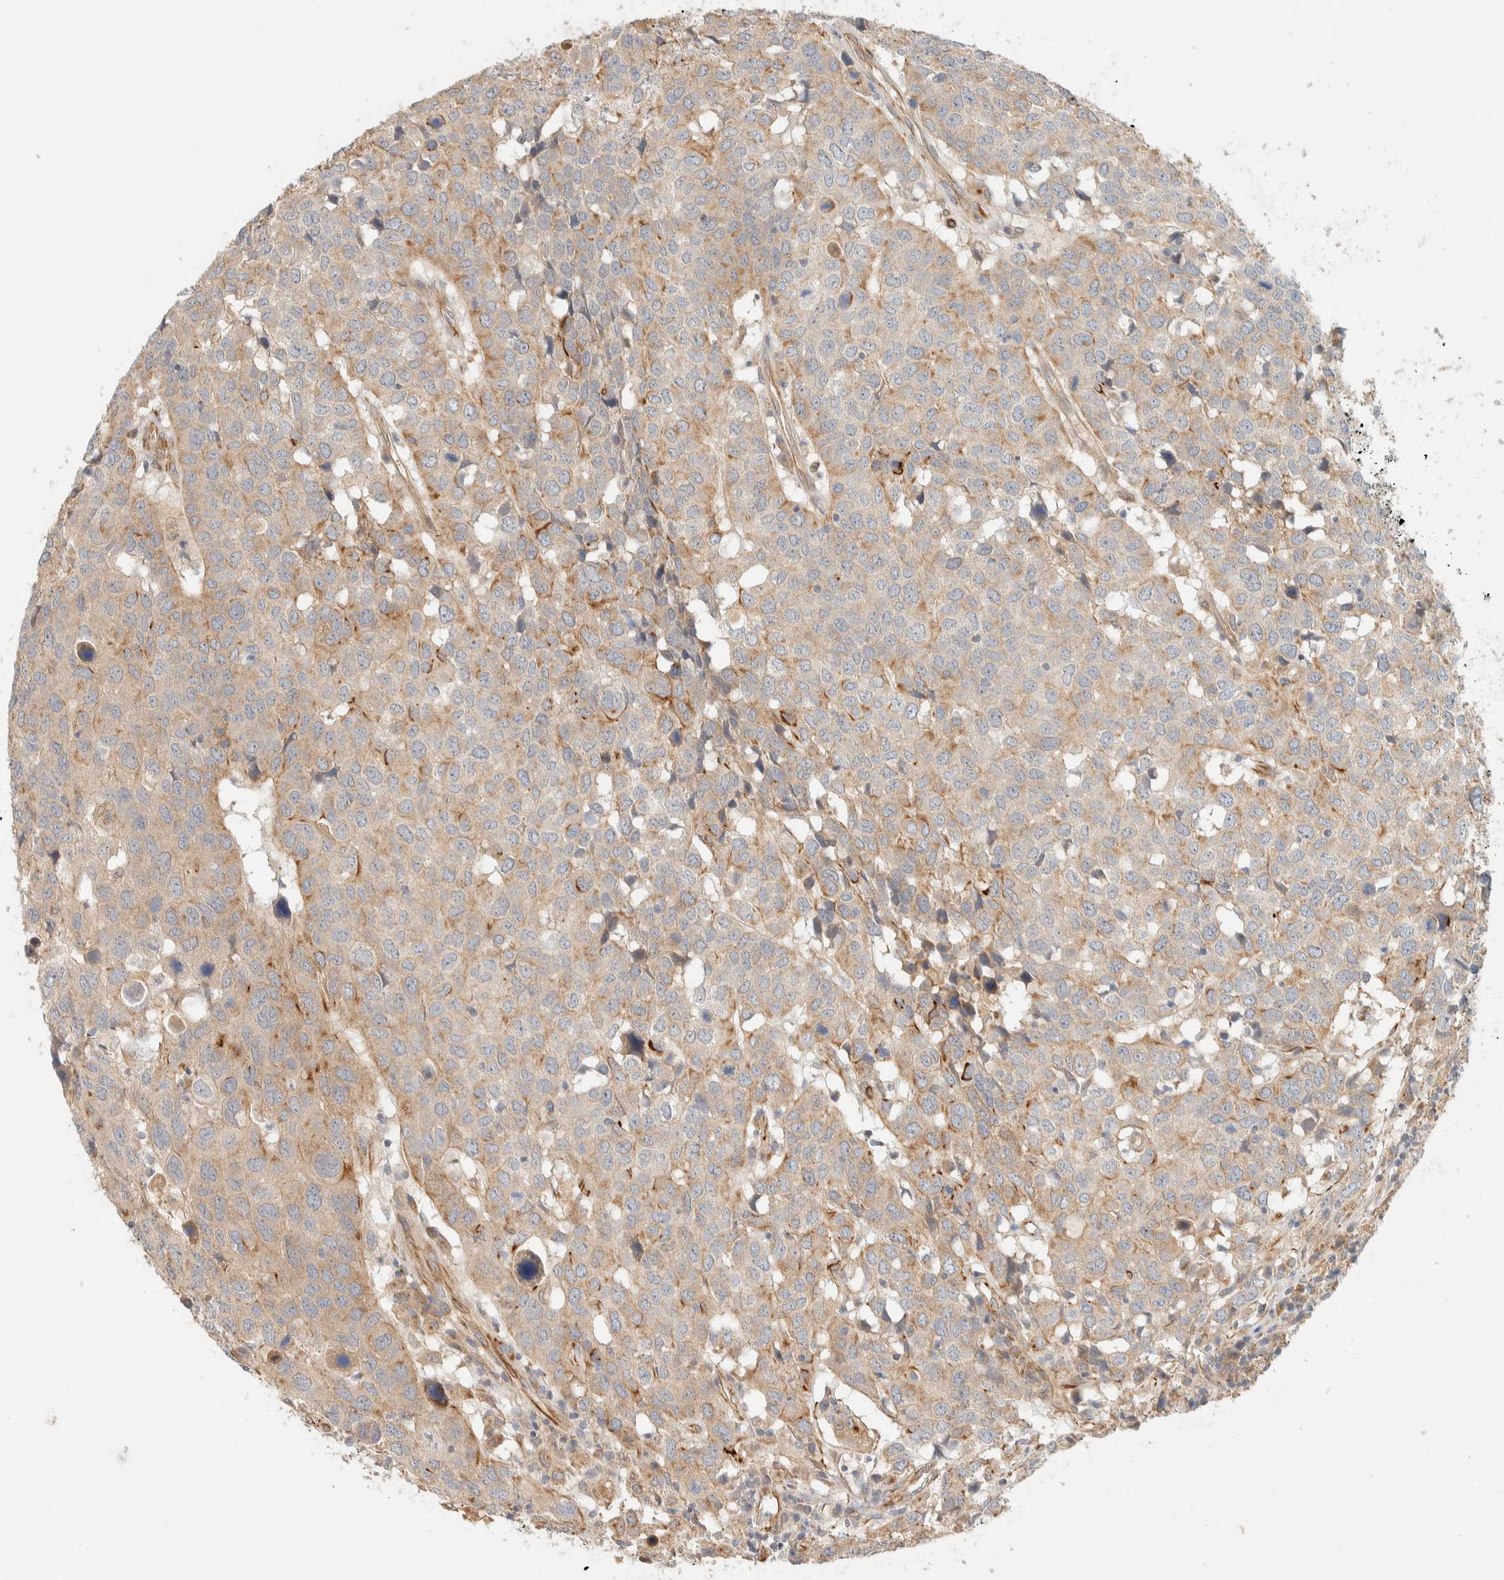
{"staining": {"intensity": "weak", "quantity": ">75%", "location": "cytoplasmic/membranous"}, "tissue": "head and neck cancer", "cell_type": "Tumor cells", "image_type": "cancer", "snomed": [{"axis": "morphology", "description": "Squamous cell carcinoma, NOS"}, {"axis": "topography", "description": "Head-Neck"}], "caption": "Head and neck cancer stained for a protein demonstrates weak cytoplasmic/membranous positivity in tumor cells.", "gene": "FAT1", "patient": {"sex": "male", "age": 66}}